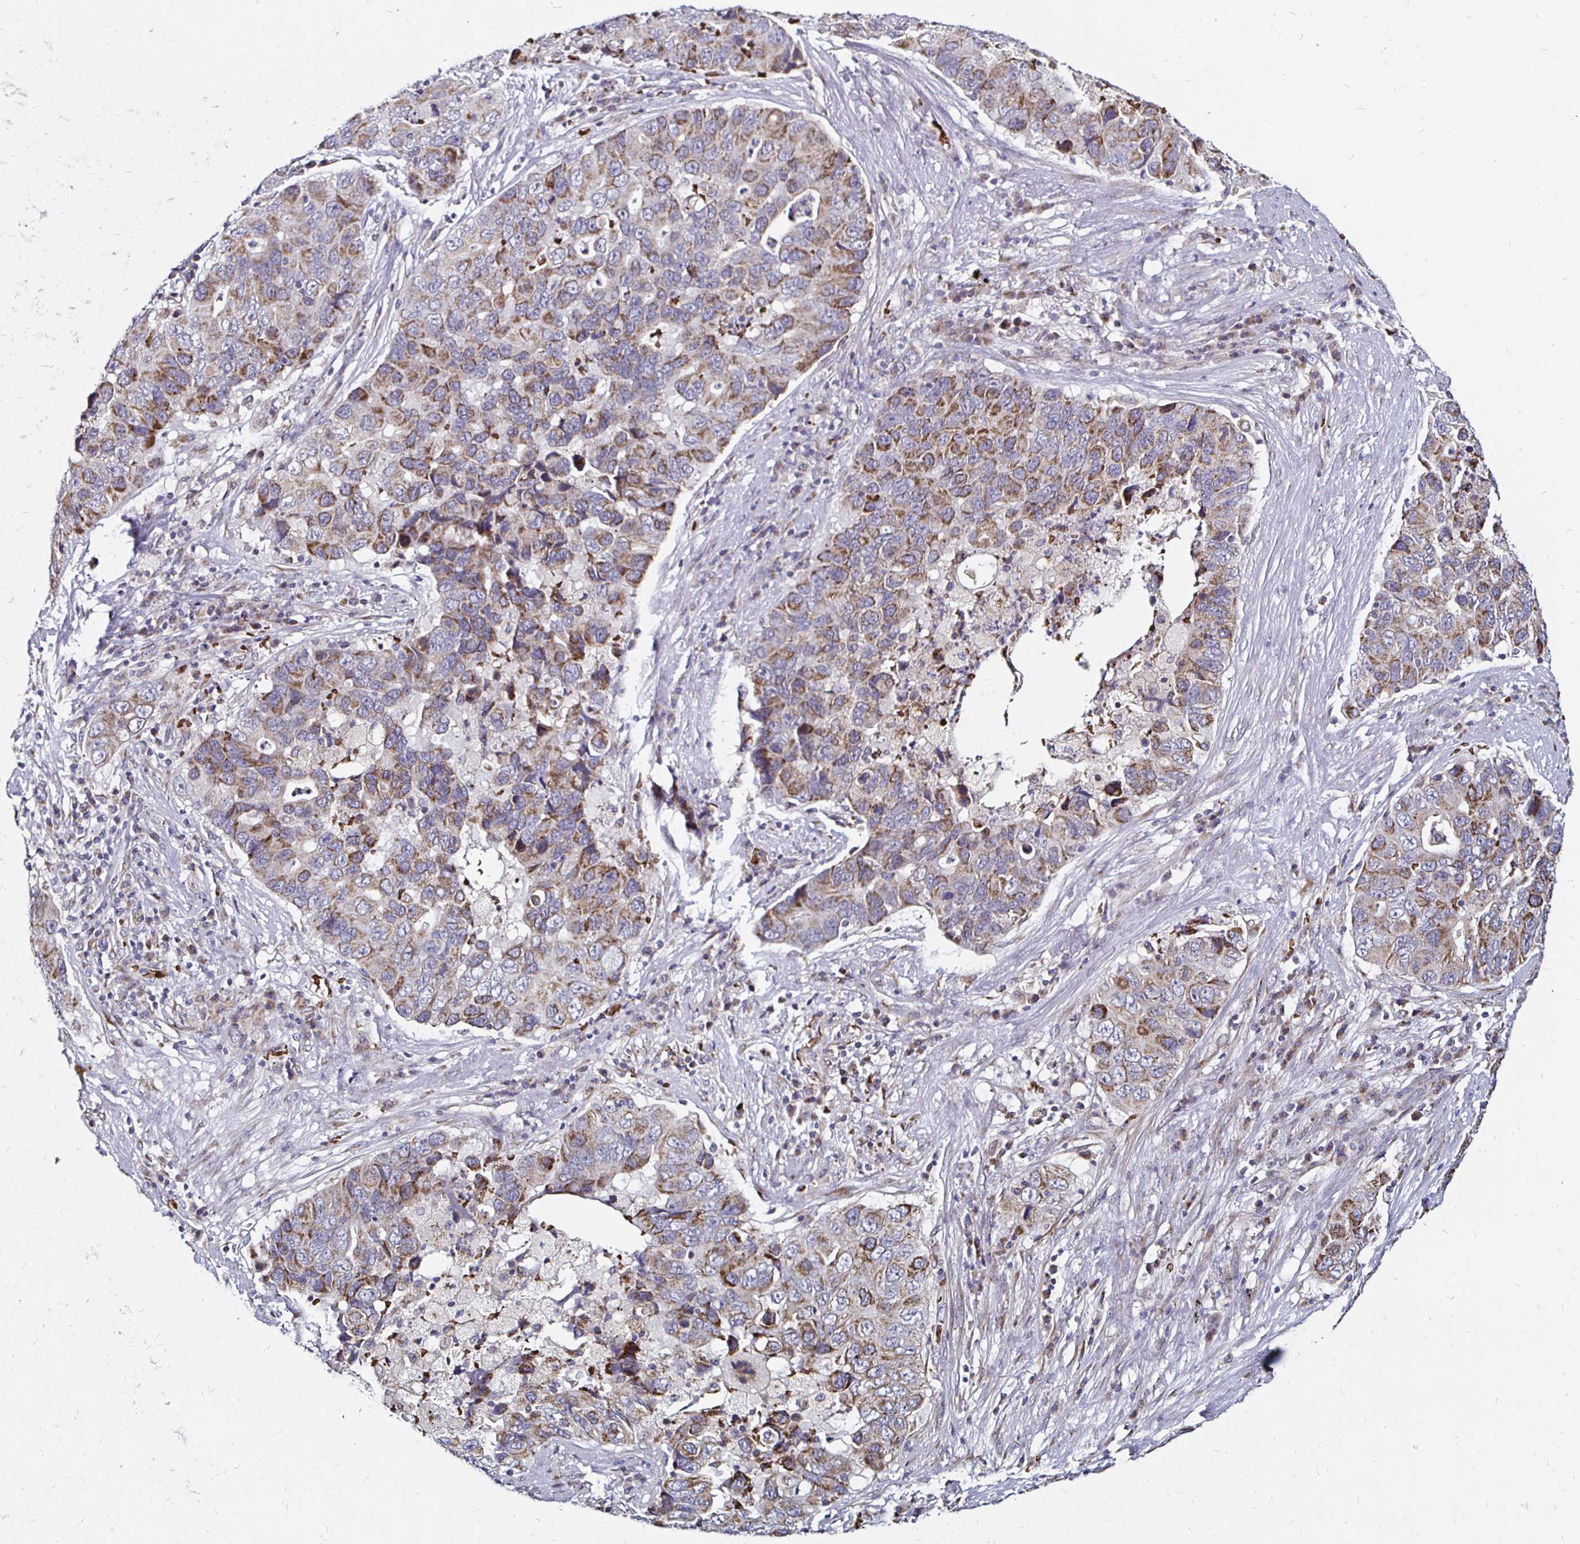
{"staining": {"intensity": "moderate", "quantity": "25%-75%", "location": "cytoplasmic/membranous"}, "tissue": "lung cancer", "cell_type": "Tumor cells", "image_type": "cancer", "snomed": [{"axis": "morphology", "description": "Adenocarcinoma, NOS"}, {"axis": "morphology", "description": "Adenocarcinoma, metastatic, NOS"}, {"axis": "topography", "description": "Lymph node"}, {"axis": "topography", "description": "Lung"}], "caption": "Human lung cancer (metastatic adenocarcinoma) stained for a protein (brown) exhibits moderate cytoplasmic/membranous positive expression in approximately 25%-75% of tumor cells.", "gene": "ATG3", "patient": {"sex": "female", "age": 54}}